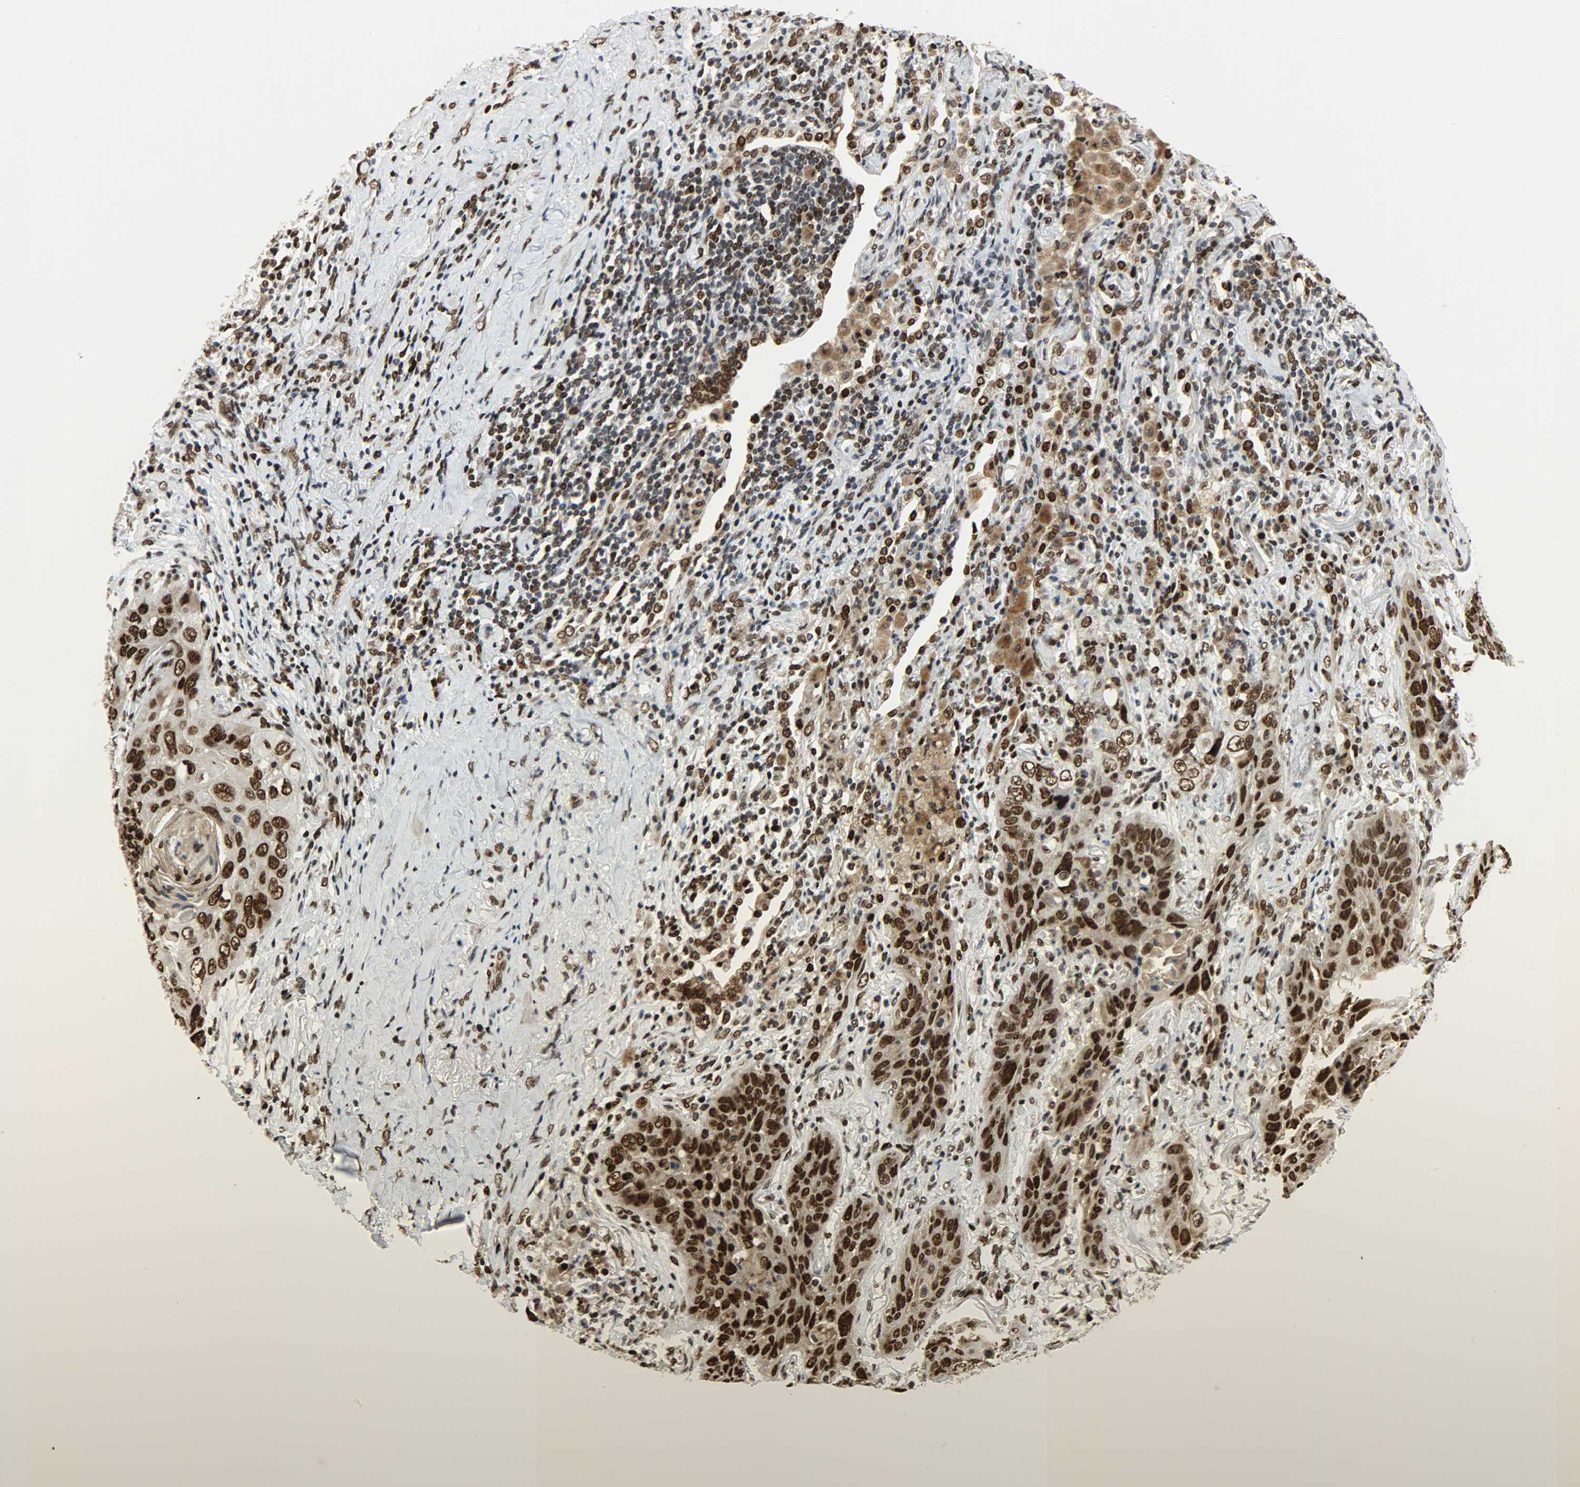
{"staining": {"intensity": "strong", "quantity": ">75%", "location": "cytoplasmic/membranous,nuclear"}, "tissue": "lung cancer", "cell_type": "Tumor cells", "image_type": "cancer", "snomed": [{"axis": "morphology", "description": "Squamous cell carcinoma, NOS"}, {"axis": "topography", "description": "Lung"}], "caption": "The histopathology image shows a brown stain indicating the presence of a protein in the cytoplasmic/membranous and nuclear of tumor cells in squamous cell carcinoma (lung). The protein of interest is stained brown, and the nuclei are stained in blue (DAB IHC with brightfield microscopy, high magnification).", "gene": "SNAI1", "patient": {"sex": "female", "age": 67}}